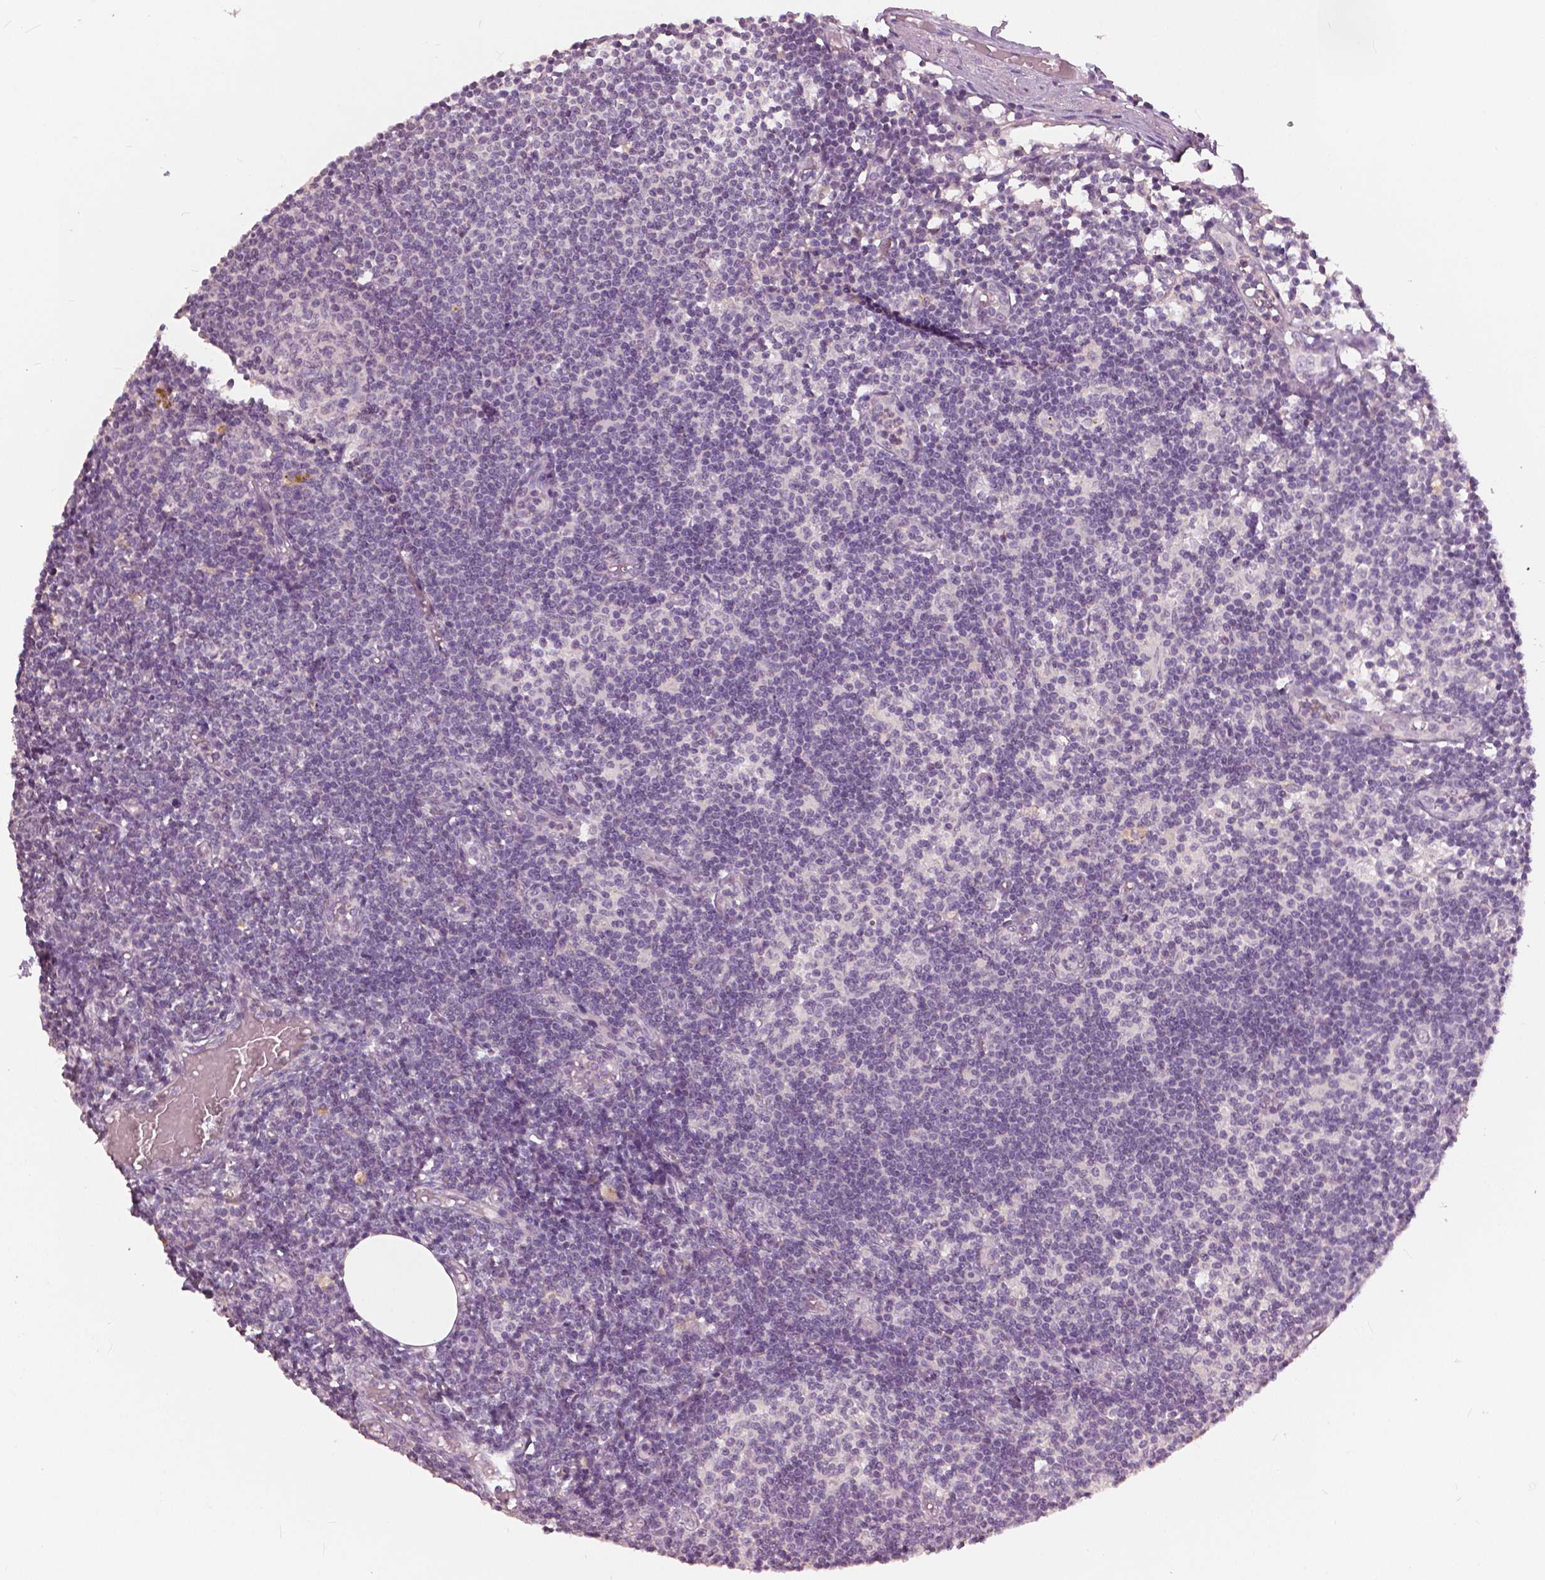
{"staining": {"intensity": "negative", "quantity": "none", "location": "none"}, "tissue": "lymph node", "cell_type": "Germinal center cells", "image_type": "normal", "snomed": [{"axis": "morphology", "description": "Normal tissue, NOS"}, {"axis": "topography", "description": "Lymph node"}], "caption": "This is an immunohistochemistry histopathology image of benign human lymph node. There is no expression in germinal center cells.", "gene": "NANOG", "patient": {"sex": "female", "age": 69}}